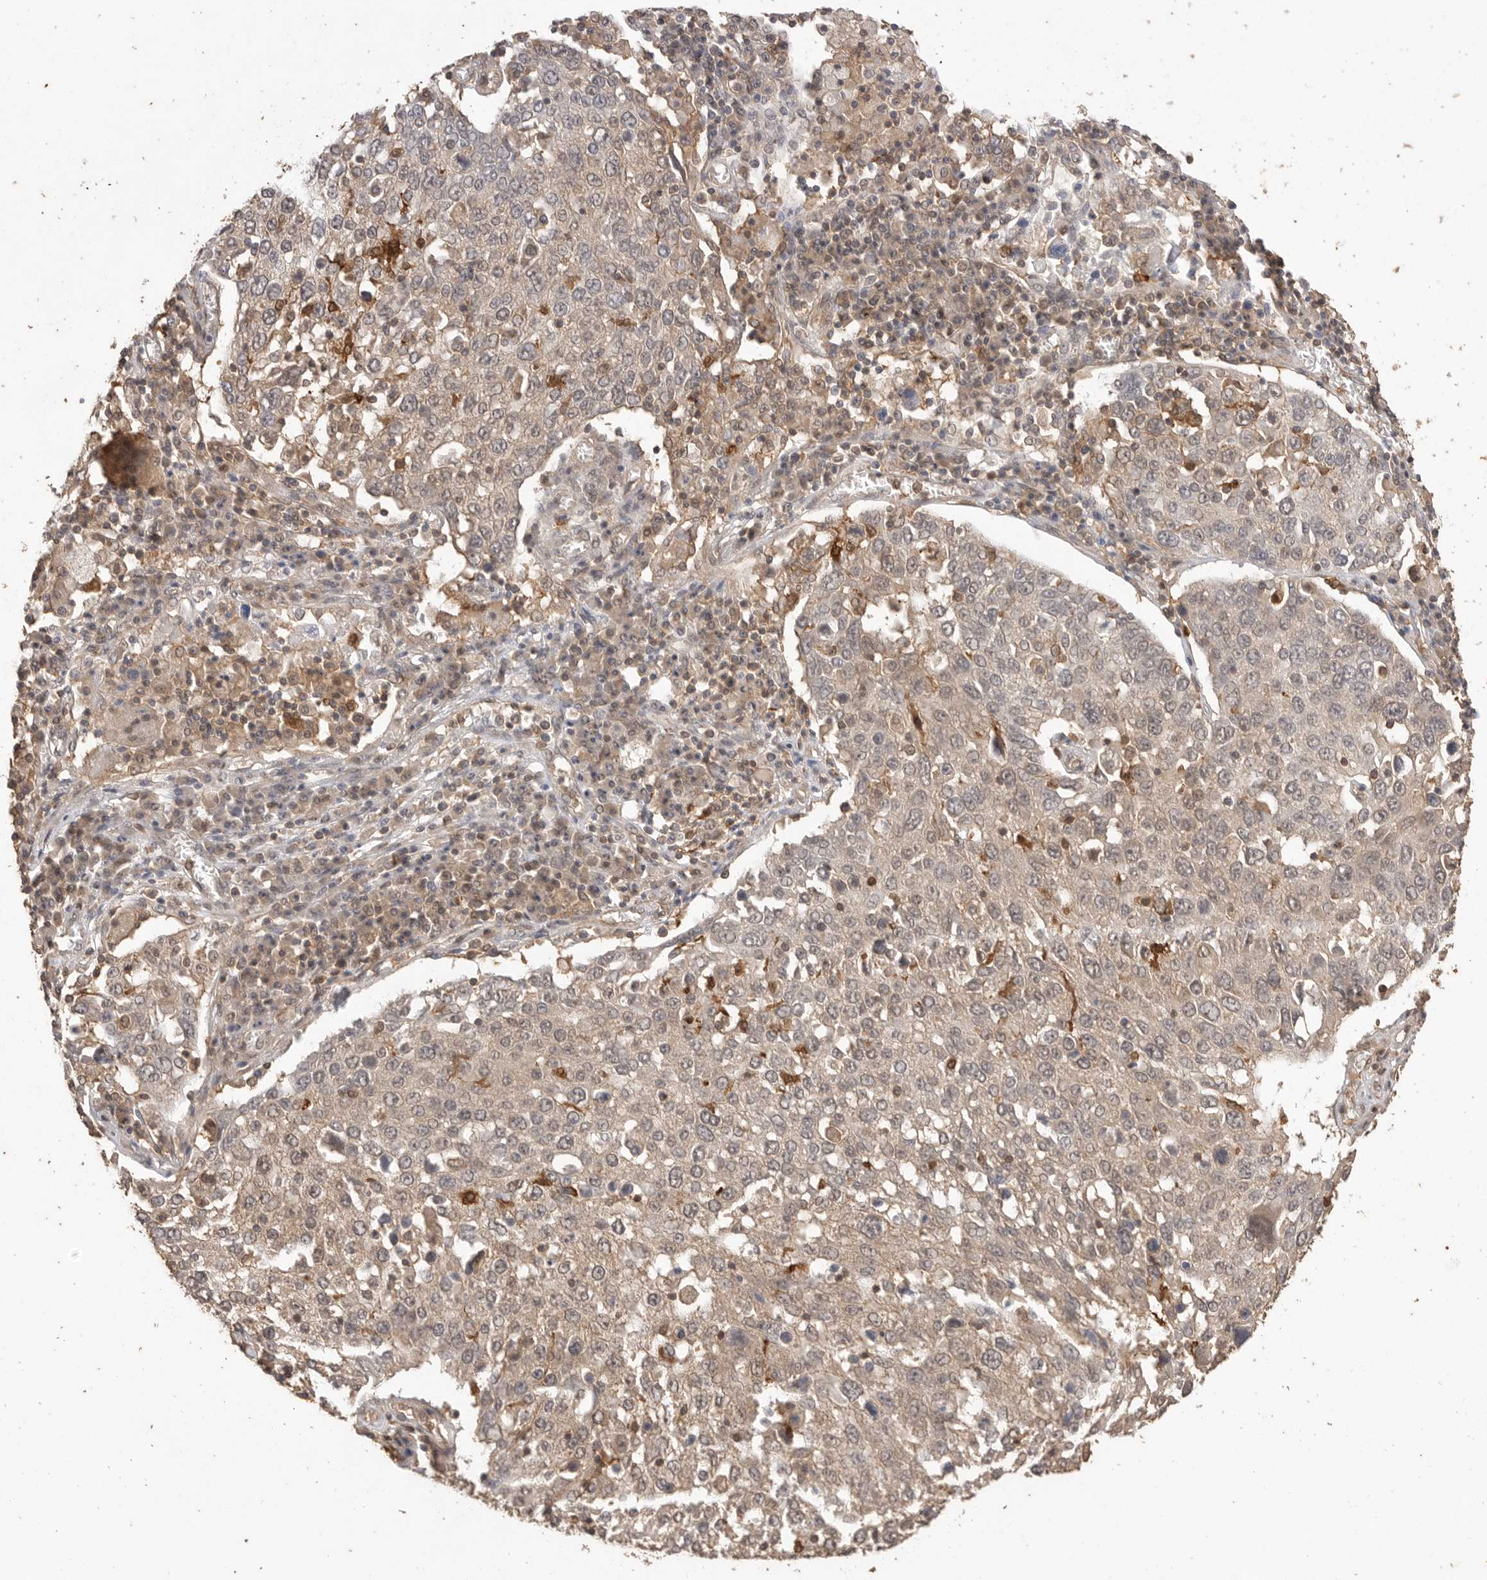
{"staining": {"intensity": "negative", "quantity": "none", "location": "none"}, "tissue": "lung cancer", "cell_type": "Tumor cells", "image_type": "cancer", "snomed": [{"axis": "morphology", "description": "Squamous cell carcinoma, NOS"}, {"axis": "topography", "description": "Lung"}], "caption": "The image shows no staining of tumor cells in lung cancer. Brightfield microscopy of immunohistochemistry (IHC) stained with DAB (3,3'-diaminobenzidine) (brown) and hematoxylin (blue), captured at high magnification.", "gene": "MAP2K1", "patient": {"sex": "male", "age": 65}}